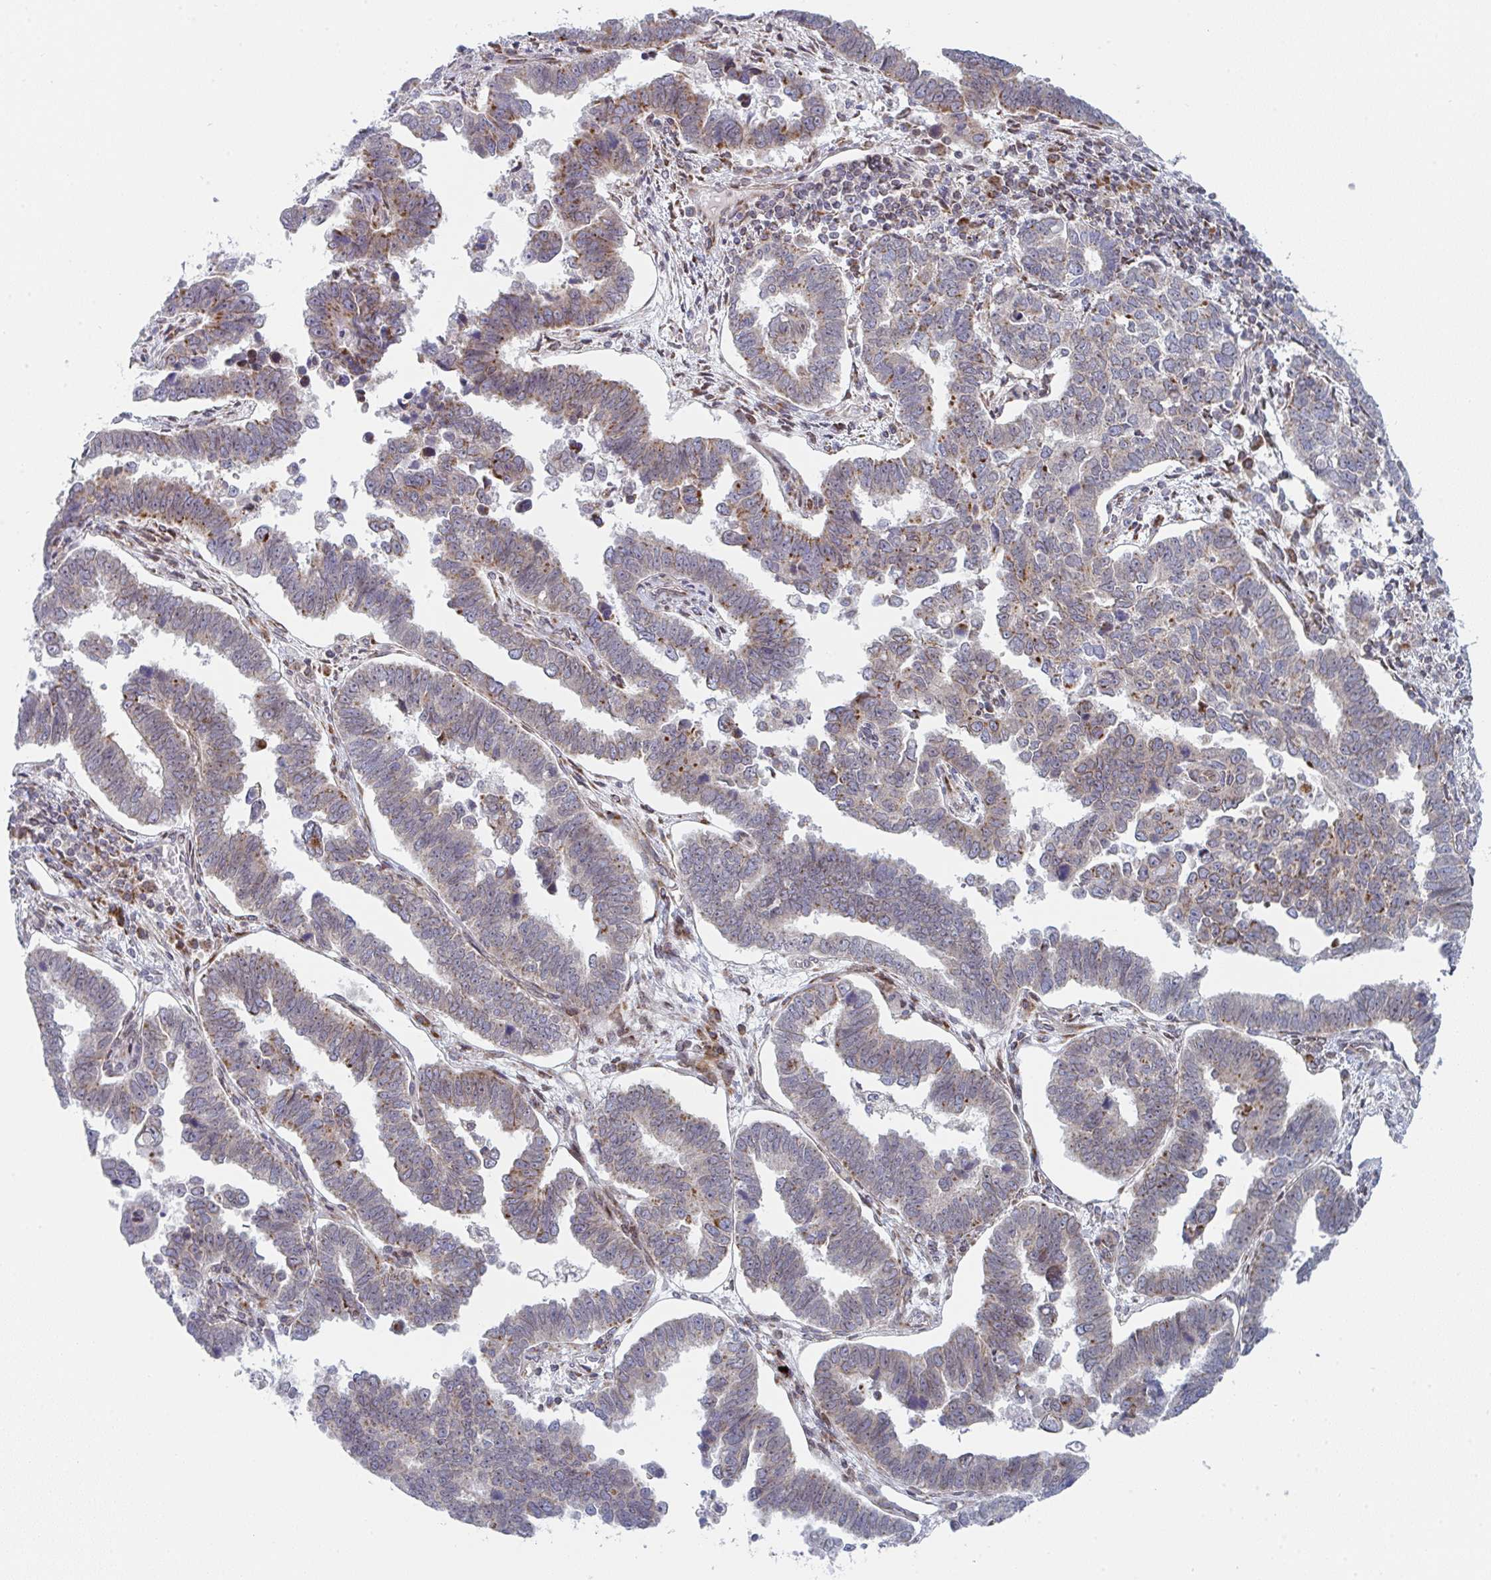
{"staining": {"intensity": "moderate", "quantity": "<25%", "location": "cytoplasmic/membranous"}, "tissue": "endometrial cancer", "cell_type": "Tumor cells", "image_type": "cancer", "snomed": [{"axis": "morphology", "description": "Adenocarcinoma, NOS"}, {"axis": "topography", "description": "Endometrium"}], "caption": "IHC (DAB) staining of adenocarcinoma (endometrial) demonstrates moderate cytoplasmic/membranous protein staining in approximately <25% of tumor cells.", "gene": "PRKCH", "patient": {"sex": "female", "age": 75}}